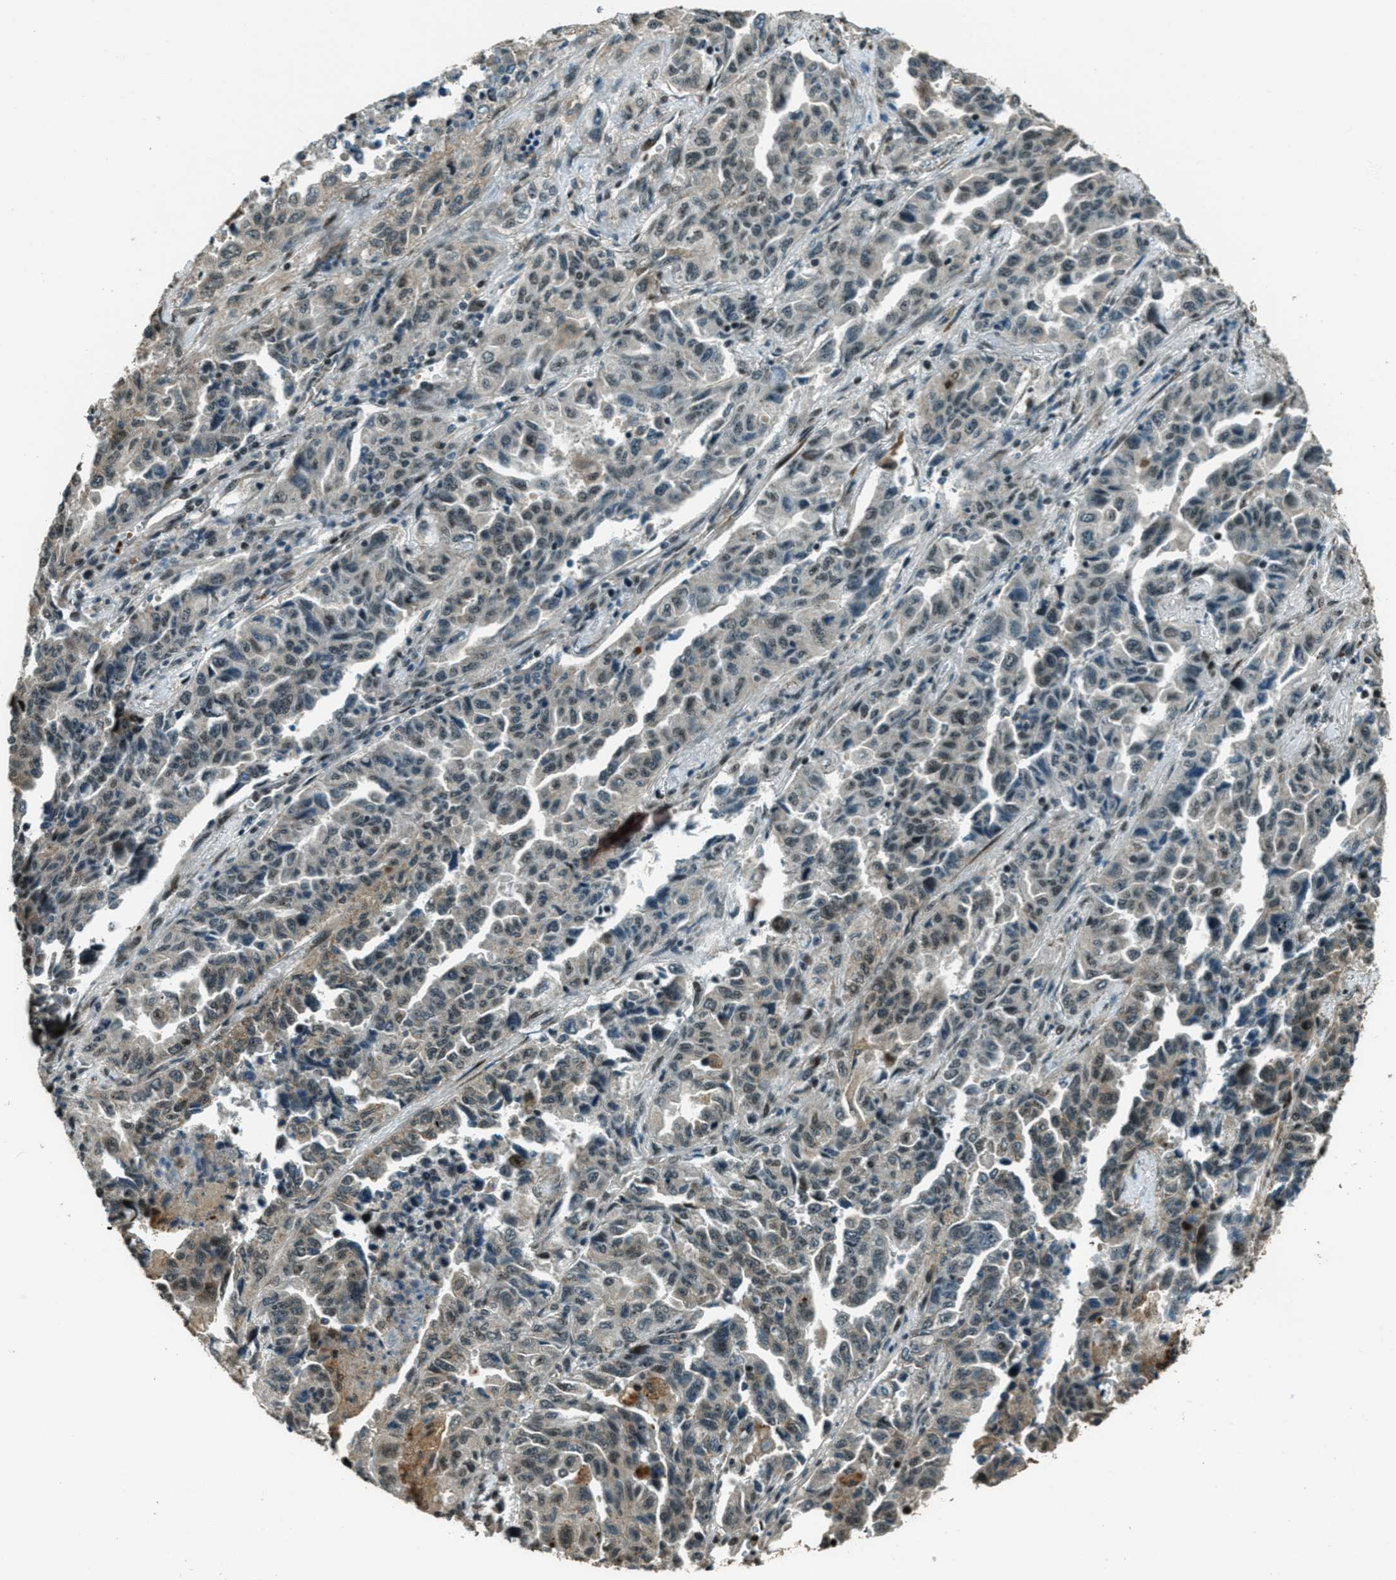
{"staining": {"intensity": "weak", "quantity": "25%-75%", "location": "cytoplasmic/membranous"}, "tissue": "lung cancer", "cell_type": "Tumor cells", "image_type": "cancer", "snomed": [{"axis": "morphology", "description": "Adenocarcinoma, NOS"}, {"axis": "topography", "description": "Lung"}], "caption": "The immunohistochemical stain shows weak cytoplasmic/membranous expression in tumor cells of lung cancer (adenocarcinoma) tissue.", "gene": "TARDBP", "patient": {"sex": "female", "age": 51}}